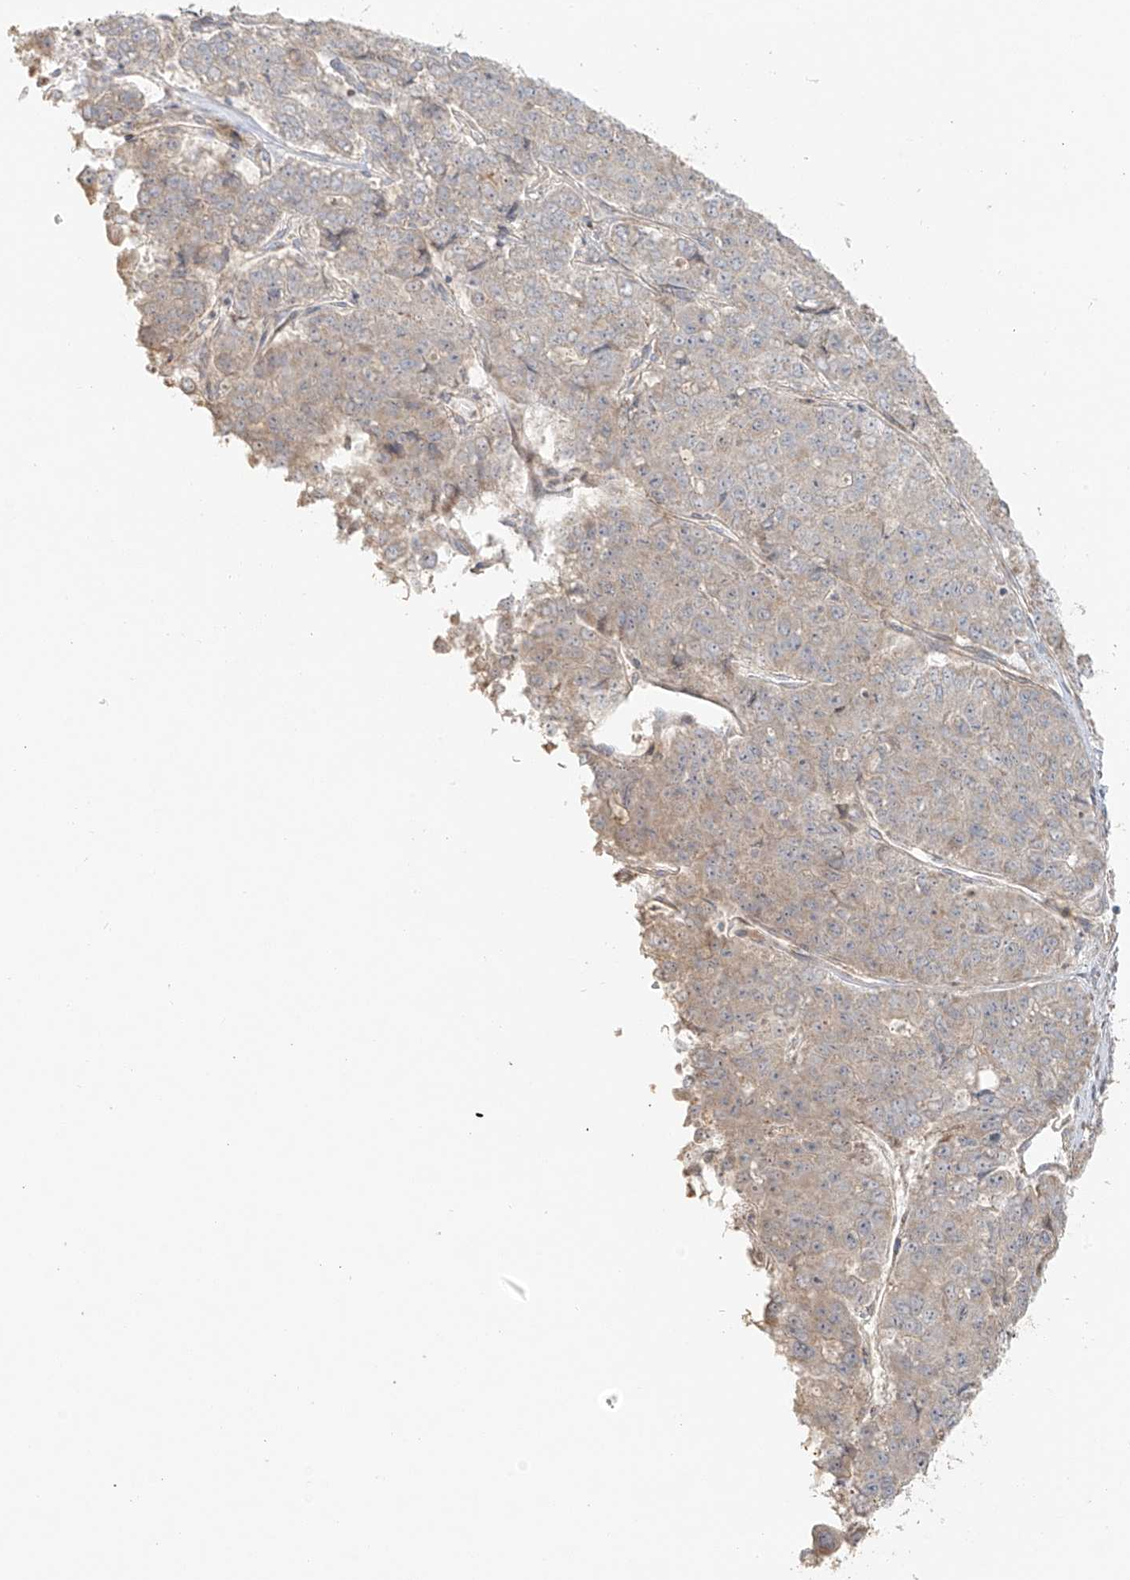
{"staining": {"intensity": "negative", "quantity": "none", "location": "none"}, "tissue": "pancreatic cancer", "cell_type": "Tumor cells", "image_type": "cancer", "snomed": [{"axis": "morphology", "description": "Adenocarcinoma, NOS"}, {"axis": "topography", "description": "Pancreas"}], "caption": "This is an IHC photomicrograph of adenocarcinoma (pancreatic). There is no expression in tumor cells.", "gene": "MIPEP", "patient": {"sex": "male", "age": 50}}